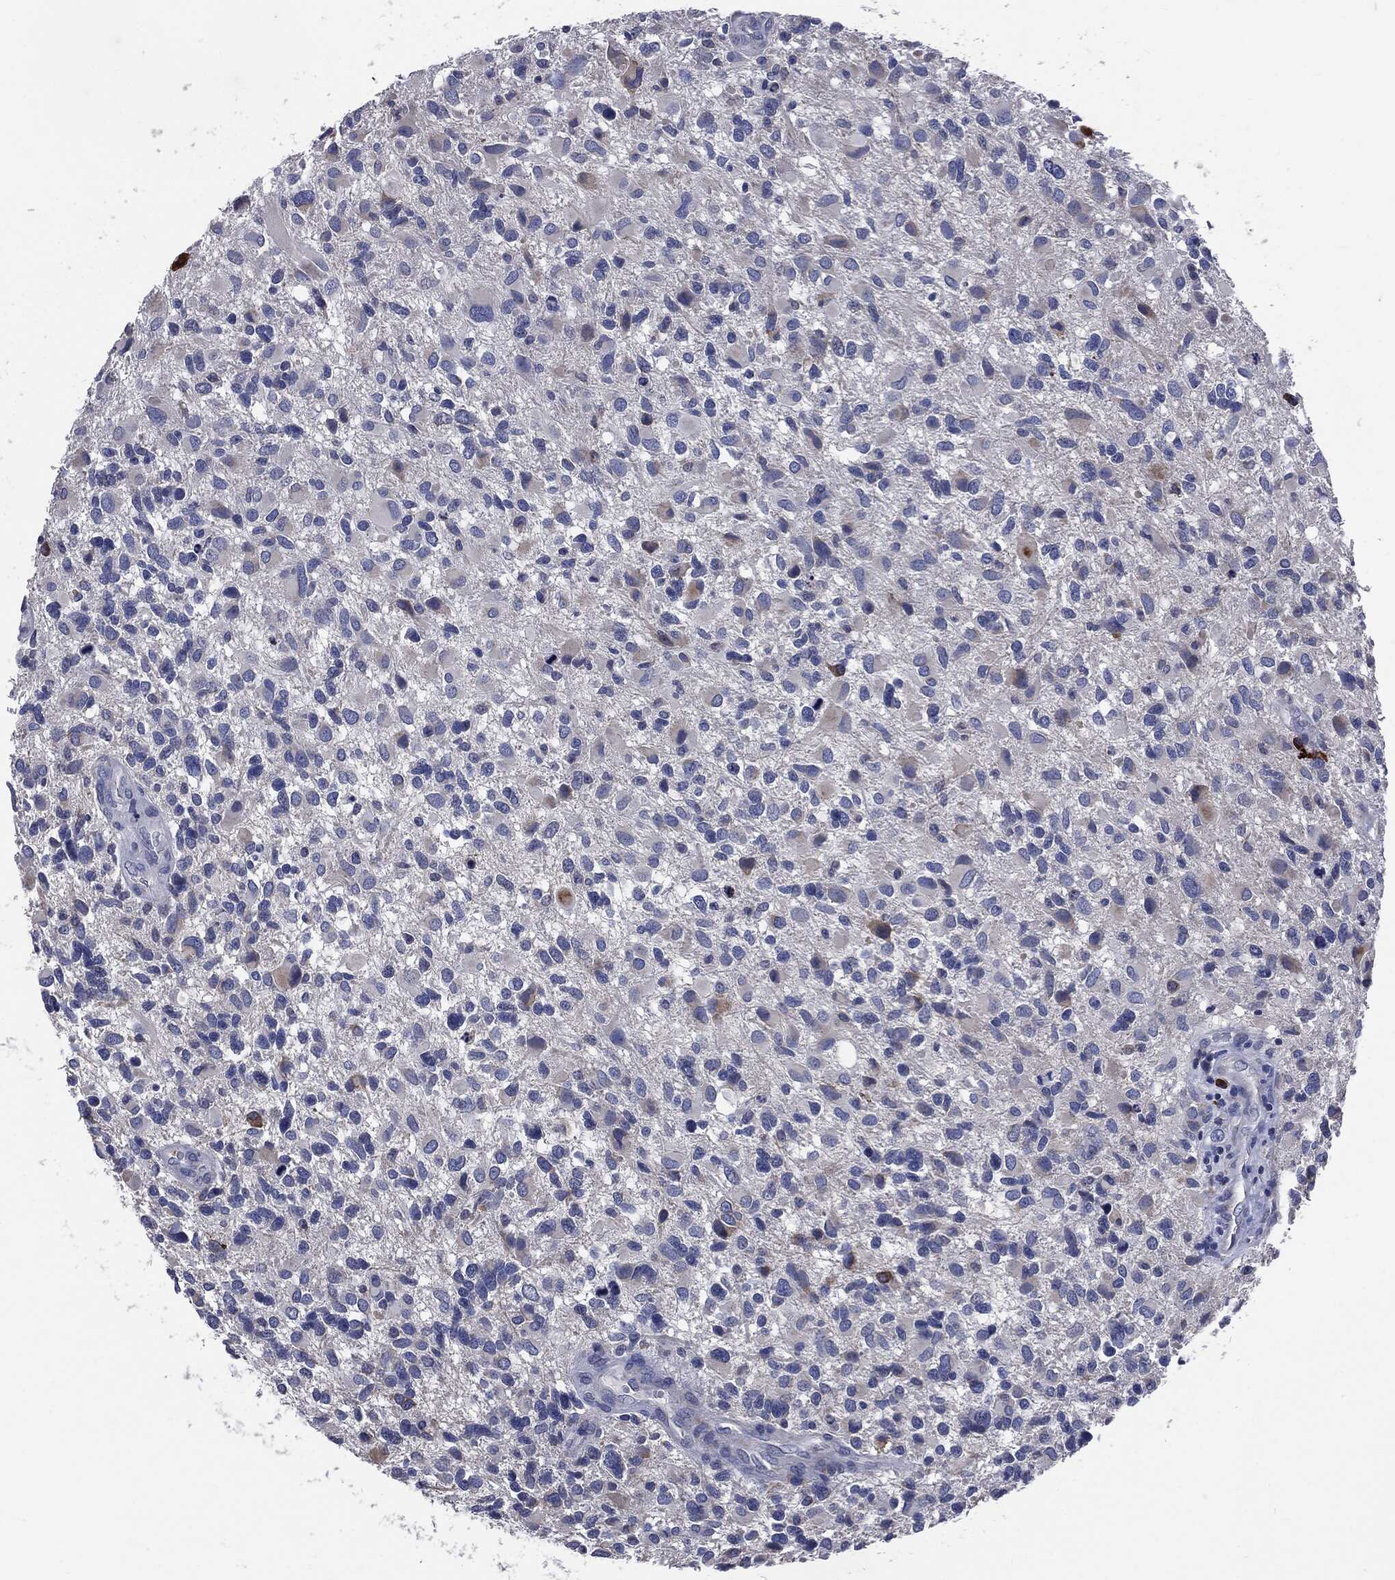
{"staining": {"intensity": "negative", "quantity": "none", "location": "none"}, "tissue": "glioma", "cell_type": "Tumor cells", "image_type": "cancer", "snomed": [{"axis": "morphology", "description": "Glioma, malignant, Low grade"}, {"axis": "topography", "description": "Brain"}], "caption": "Tumor cells are negative for protein expression in human glioma. Brightfield microscopy of immunohistochemistry stained with DAB (brown) and hematoxylin (blue), captured at high magnification.", "gene": "PTGS2", "patient": {"sex": "female", "age": 32}}